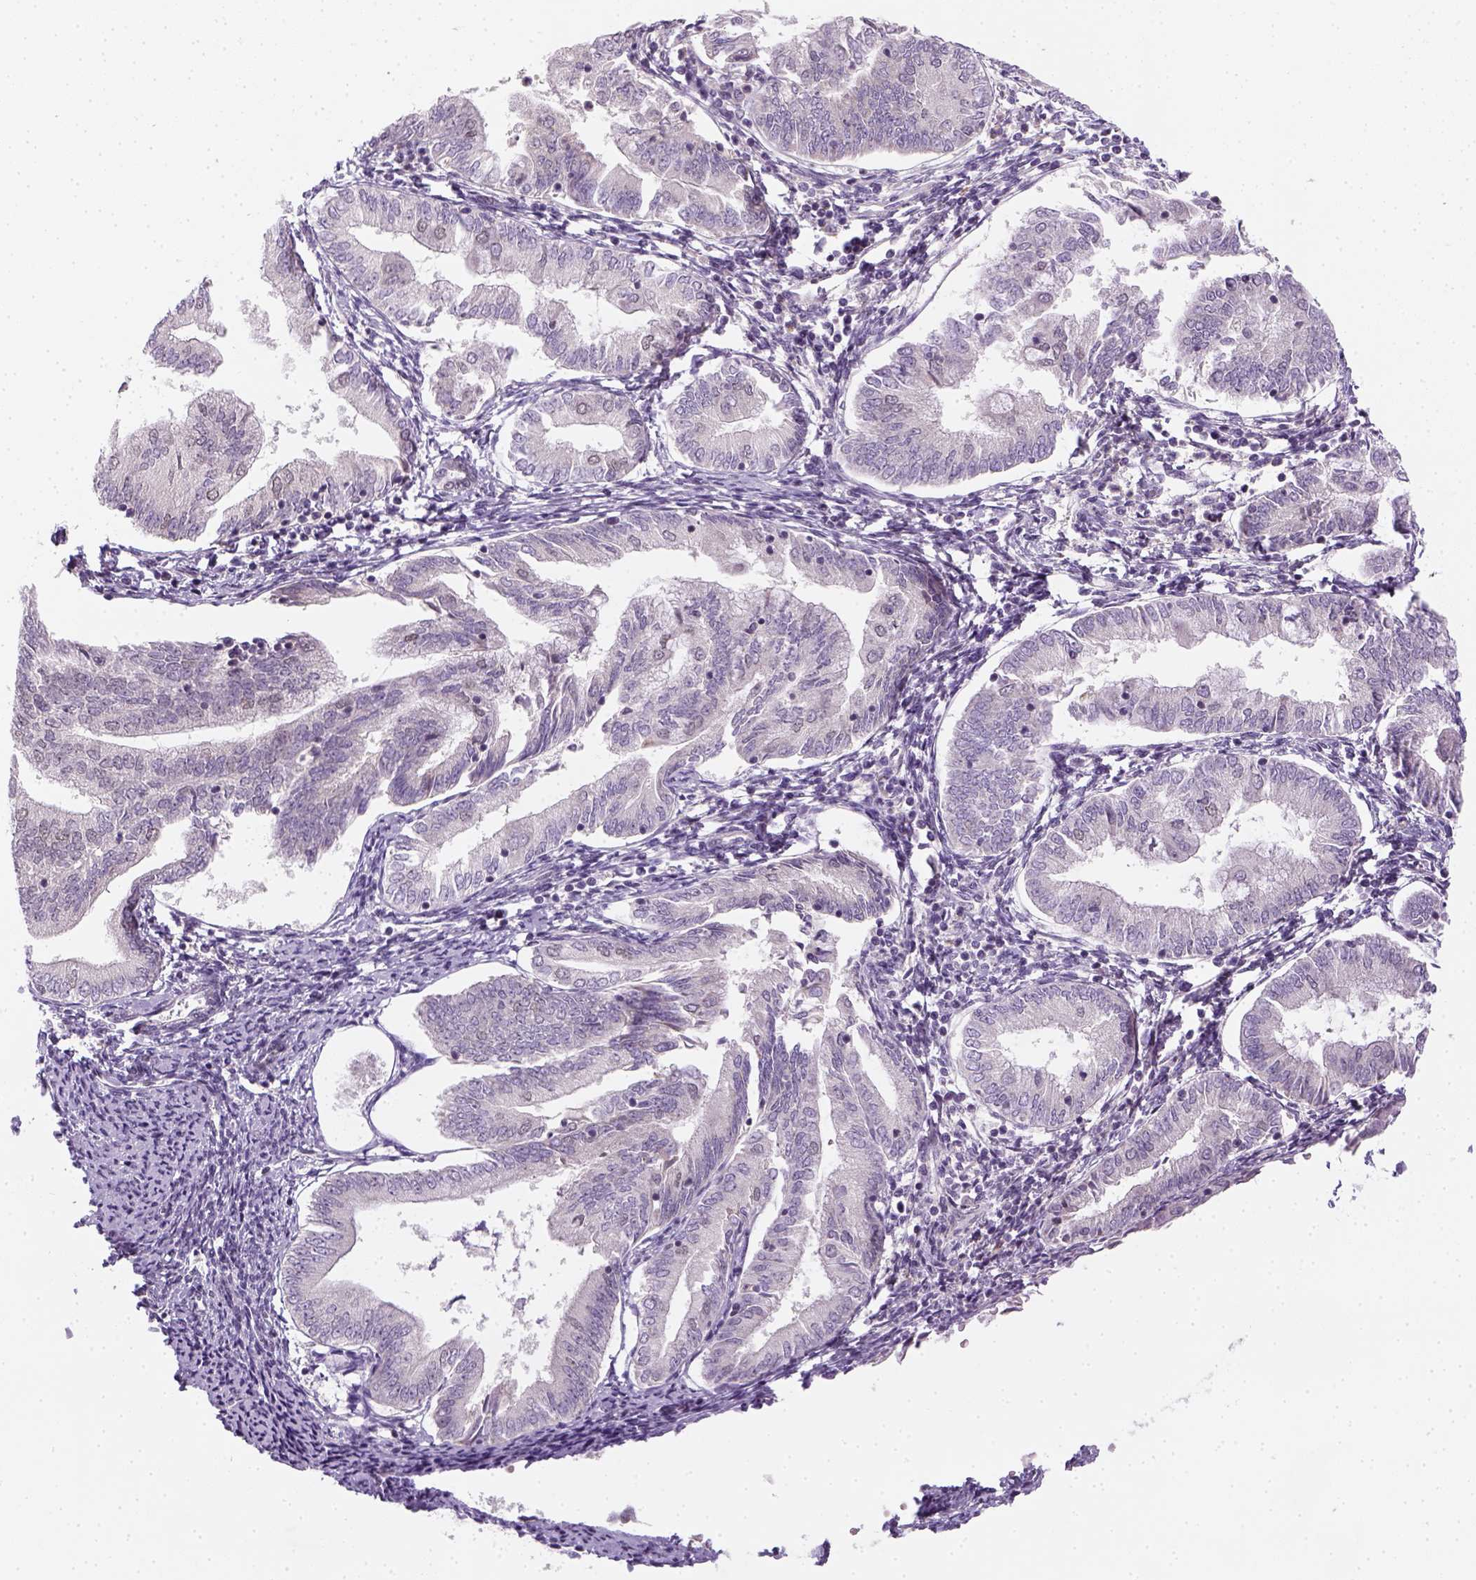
{"staining": {"intensity": "negative", "quantity": "none", "location": "none"}, "tissue": "endometrial cancer", "cell_type": "Tumor cells", "image_type": "cancer", "snomed": [{"axis": "morphology", "description": "Adenocarcinoma, NOS"}, {"axis": "topography", "description": "Endometrium"}], "caption": "Tumor cells are negative for protein expression in human endometrial cancer. Nuclei are stained in blue.", "gene": "MAGEB3", "patient": {"sex": "female", "age": 55}}